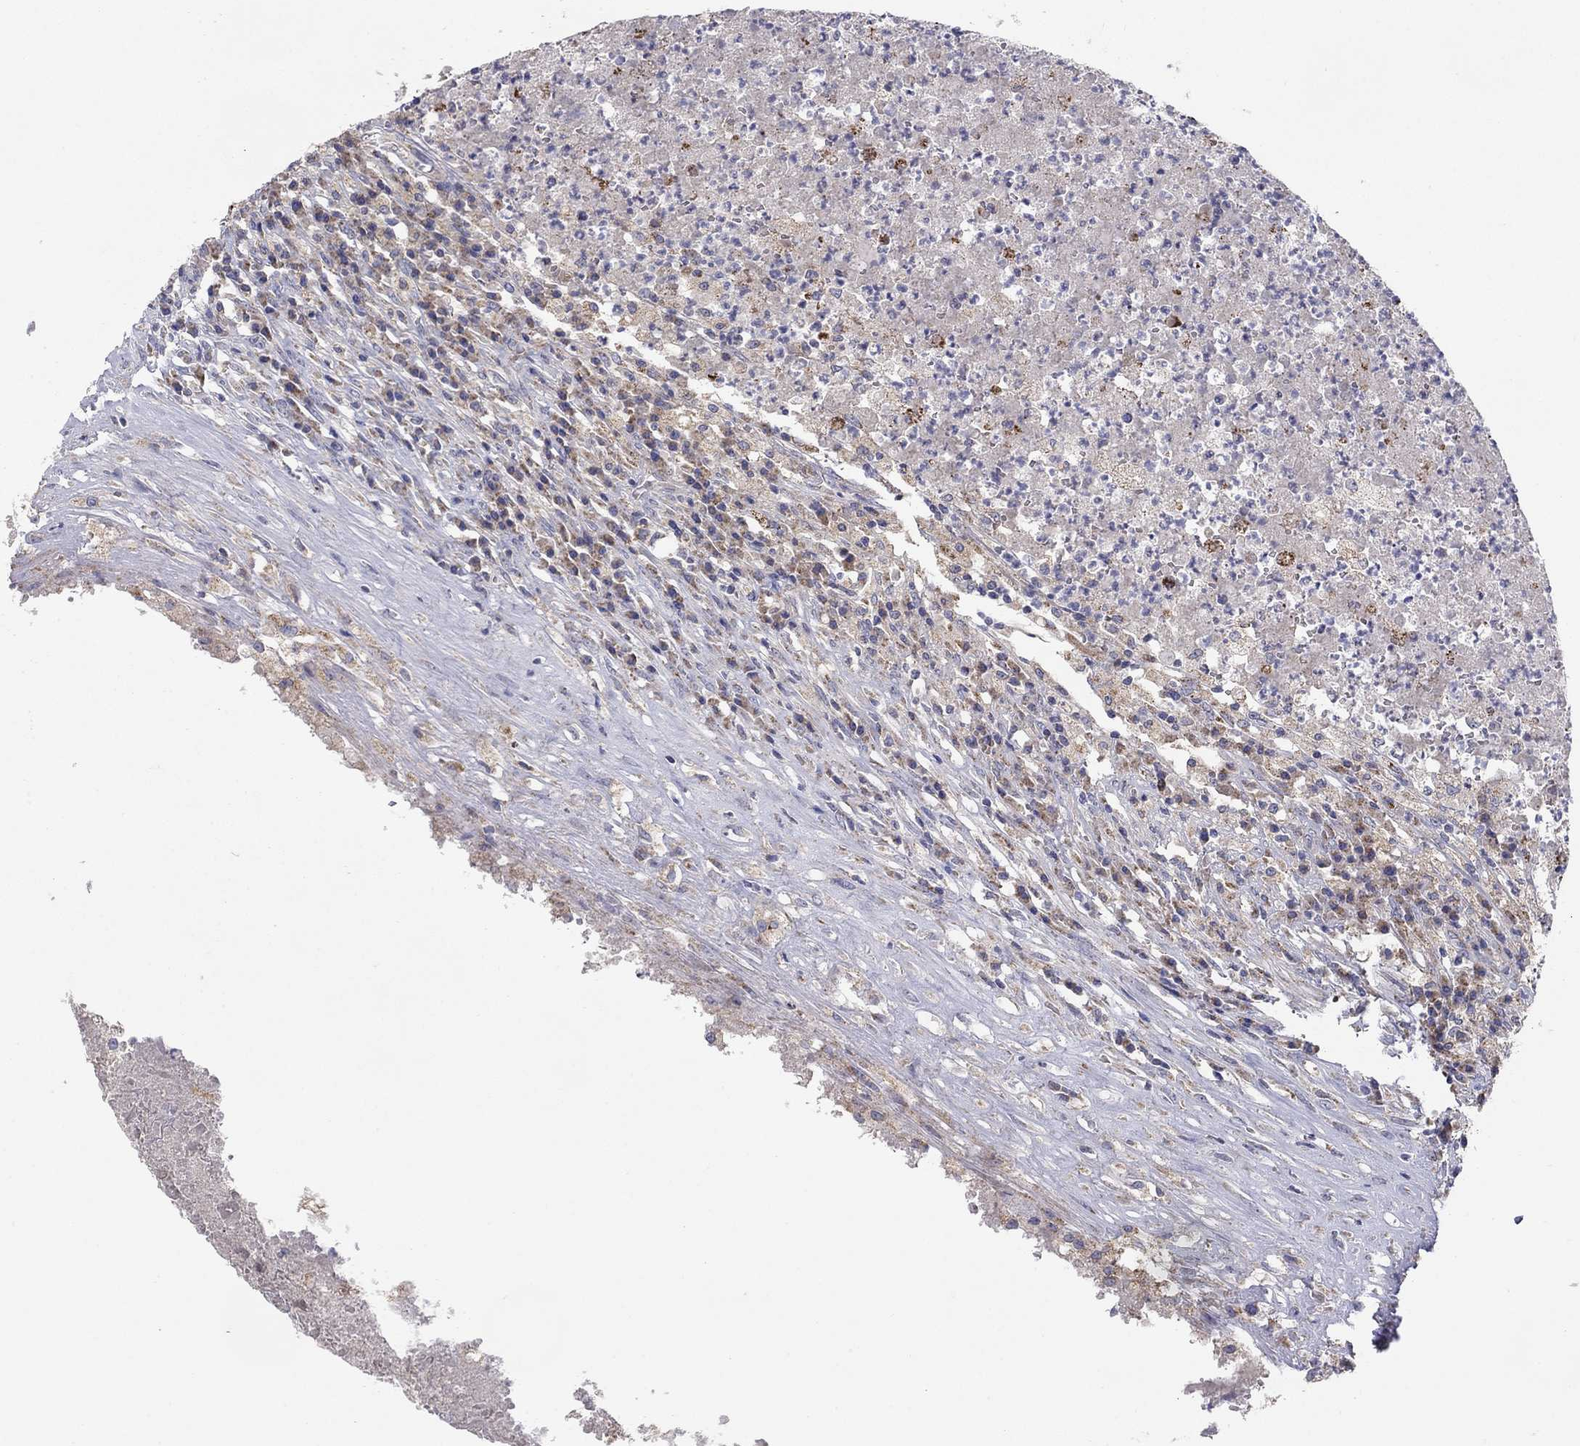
{"staining": {"intensity": "weak", "quantity": "25%-75%", "location": "cytoplasmic/membranous"}, "tissue": "testis cancer", "cell_type": "Tumor cells", "image_type": "cancer", "snomed": [{"axis": "morphology", "description": "Necrosis, NOS"}, {"axis": "morphology", "description": "Carcinoma, Embryonal, NOS"}, {"axis": "topography", "description": "Testis"}], "caption": "The photomicrograph reveals staining of embryonal carcinoma (testis), revealing weak cytoplasmic/membranous protein expression (brown color) within tumor cells. The staining was performed using DAB (3,3'-diaminobenzidine), with brown indicating positive protein expression. Nuclei are stained blue with hematoxylin.", "gene": "HPS5", "patient": {"sex": "male", "age": 19}}